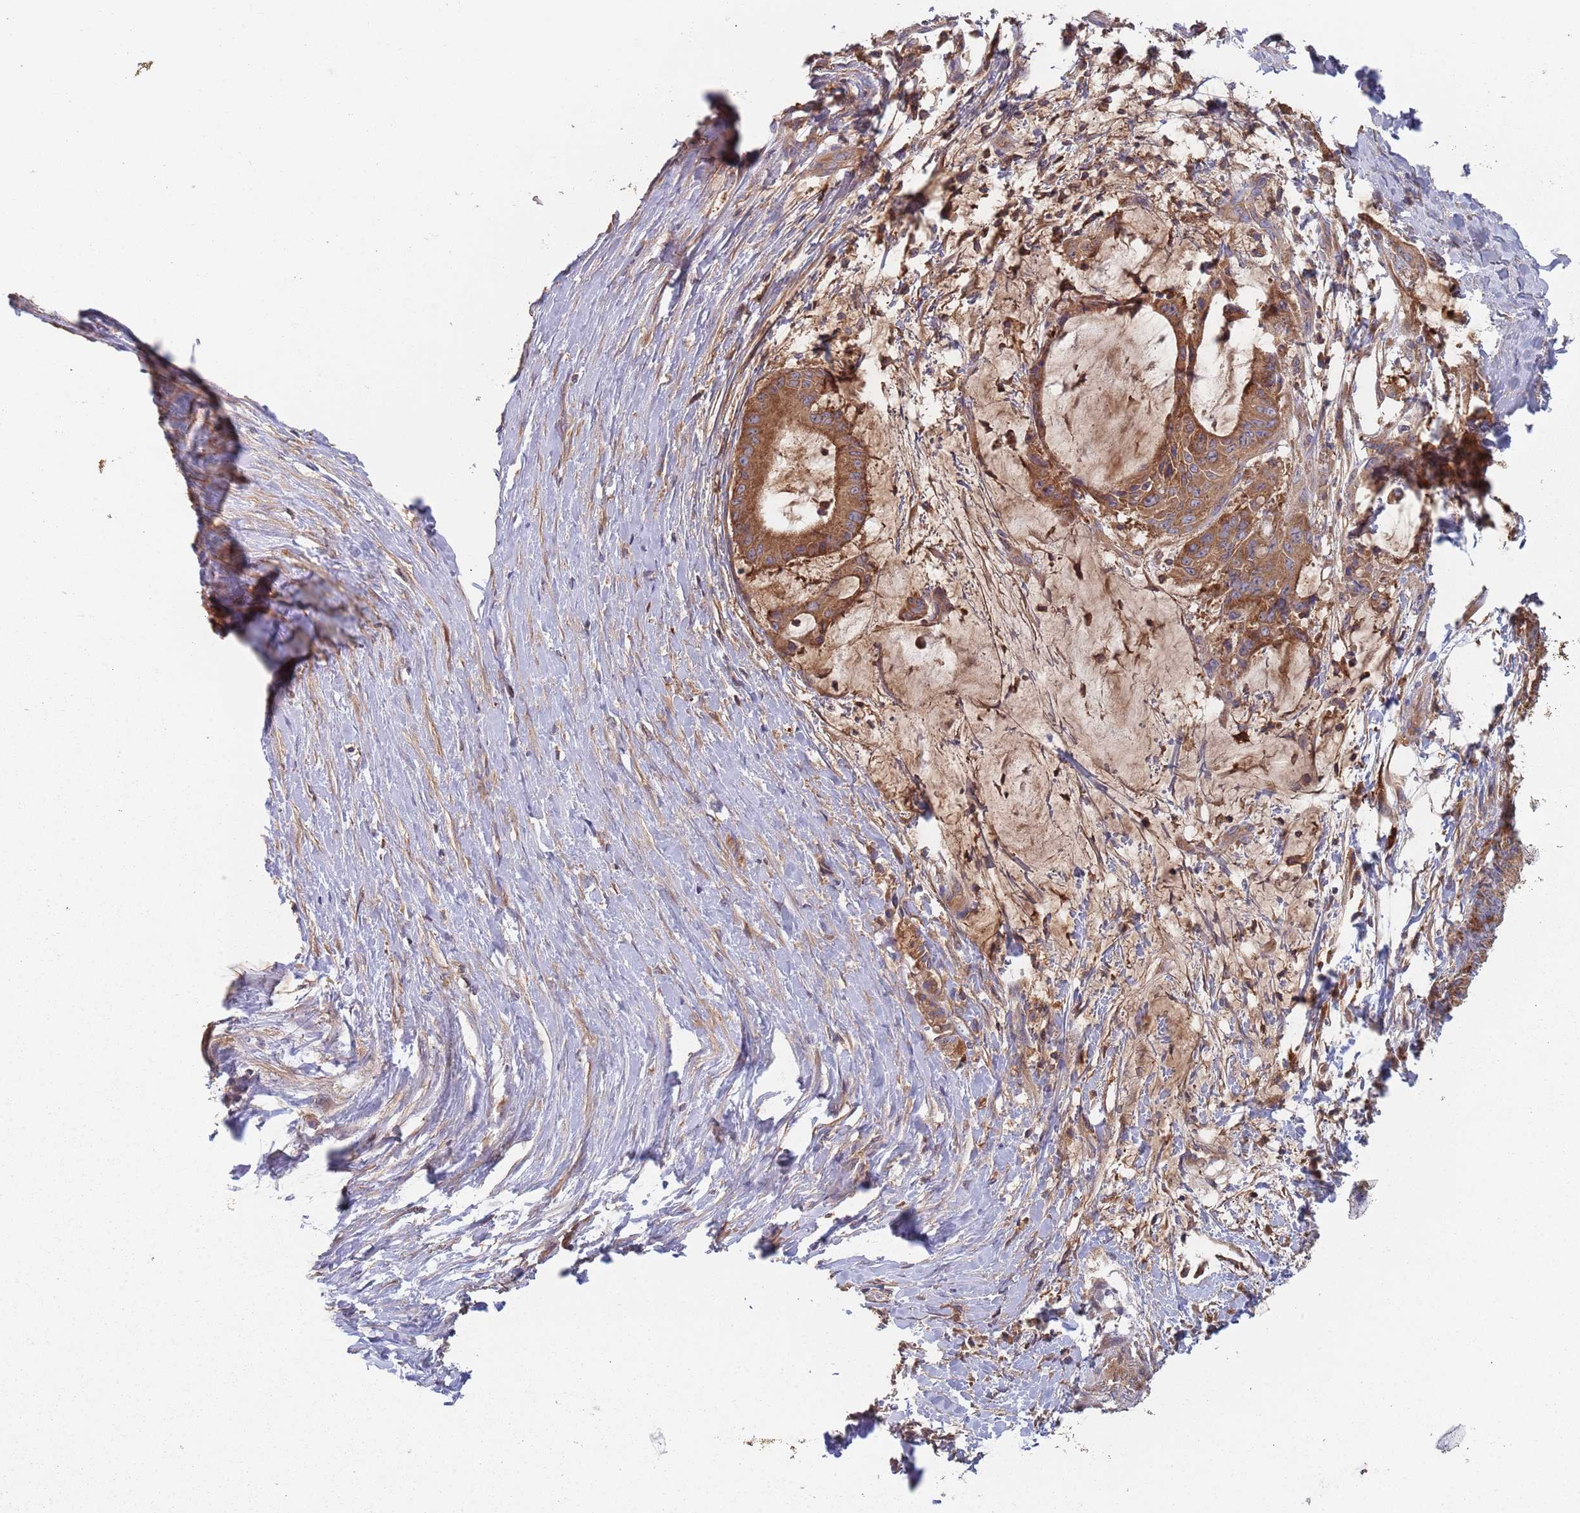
{"staining": {"intensity": "moderate", "quantity": ">75%", "location": "cytoplasmic/membranous"}, "tissue": "liver cancer", "cell_type": "Tumor cells", "image_type": "cancer", "snomed": [{"axis": "morphology", "description": "Normal tissue, NOS"}, {"axis": "morphology", "description": "Cholangiocarcinoma"}, {"axis": "topography", "description": "Liver"}, {"axis": "topography", "description": "Peripheral nerve tissue"}], "caption": "Liver cancer (cholangiocarcinoma) stained with a brown dye demonstrates moderate cytoplasmic/membranous positive expression in approximately >75% of tumor cells.", "gene": "GDI2", "patient": {"sex": "female", "age": 73}}